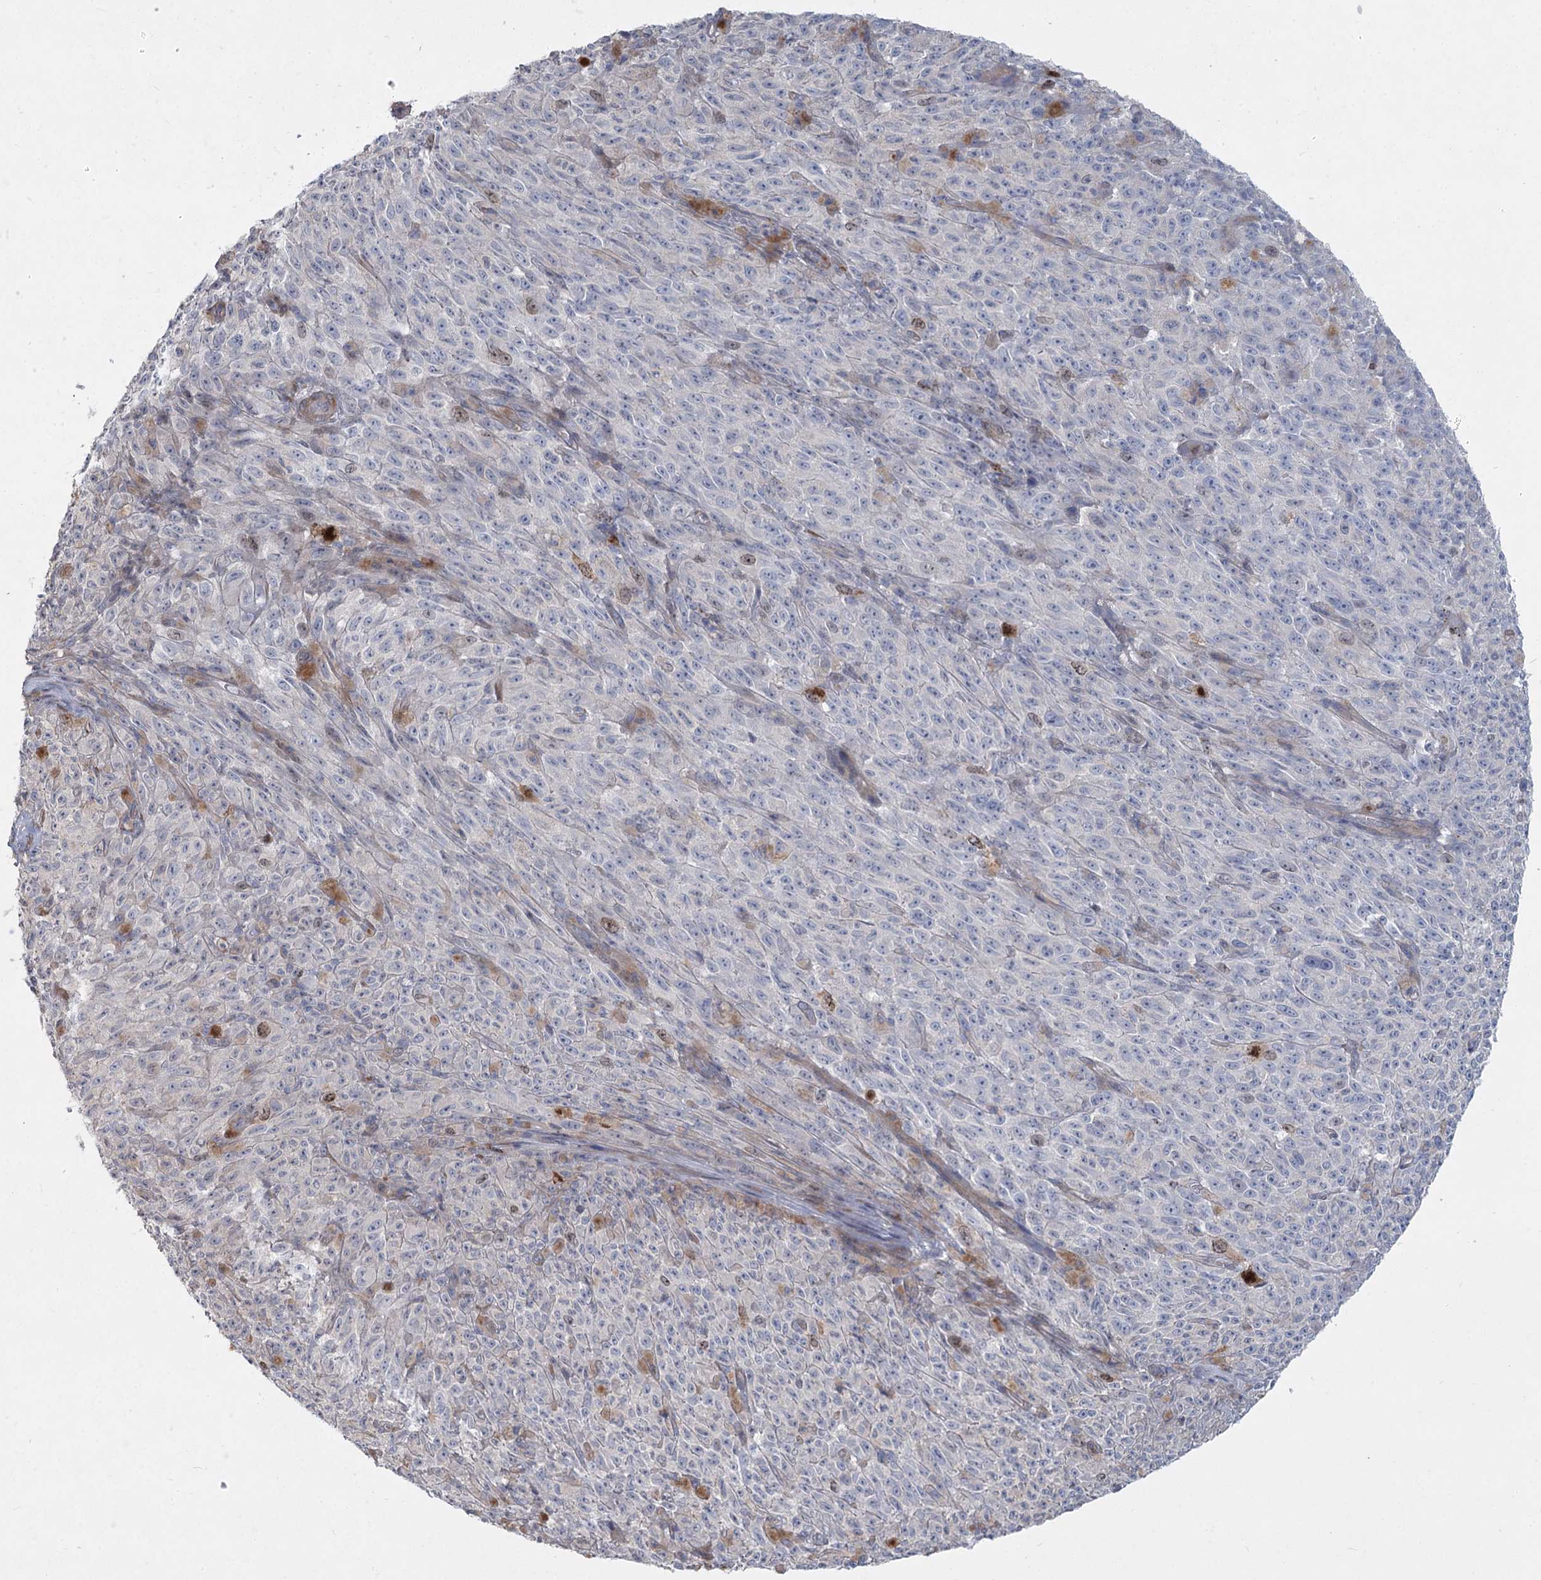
{"staining": {"intensity": "negative", "quantity": "none", "location": "none"}, "tissue": "melanoma", "cell_type": "Tumor cells", "image_type": "cancer", "snomed": [{"axis": "morphology", "description": "Malignant melanoma, NOS"}, {"axis": "topography", "description": "Skin"}], "caption": "Melanoma was stained to show a protein in brown. There is no significant positivity in tumor cells.", "gene": "ABITRAM", "patient": {"sex": "female", "age": 82}}